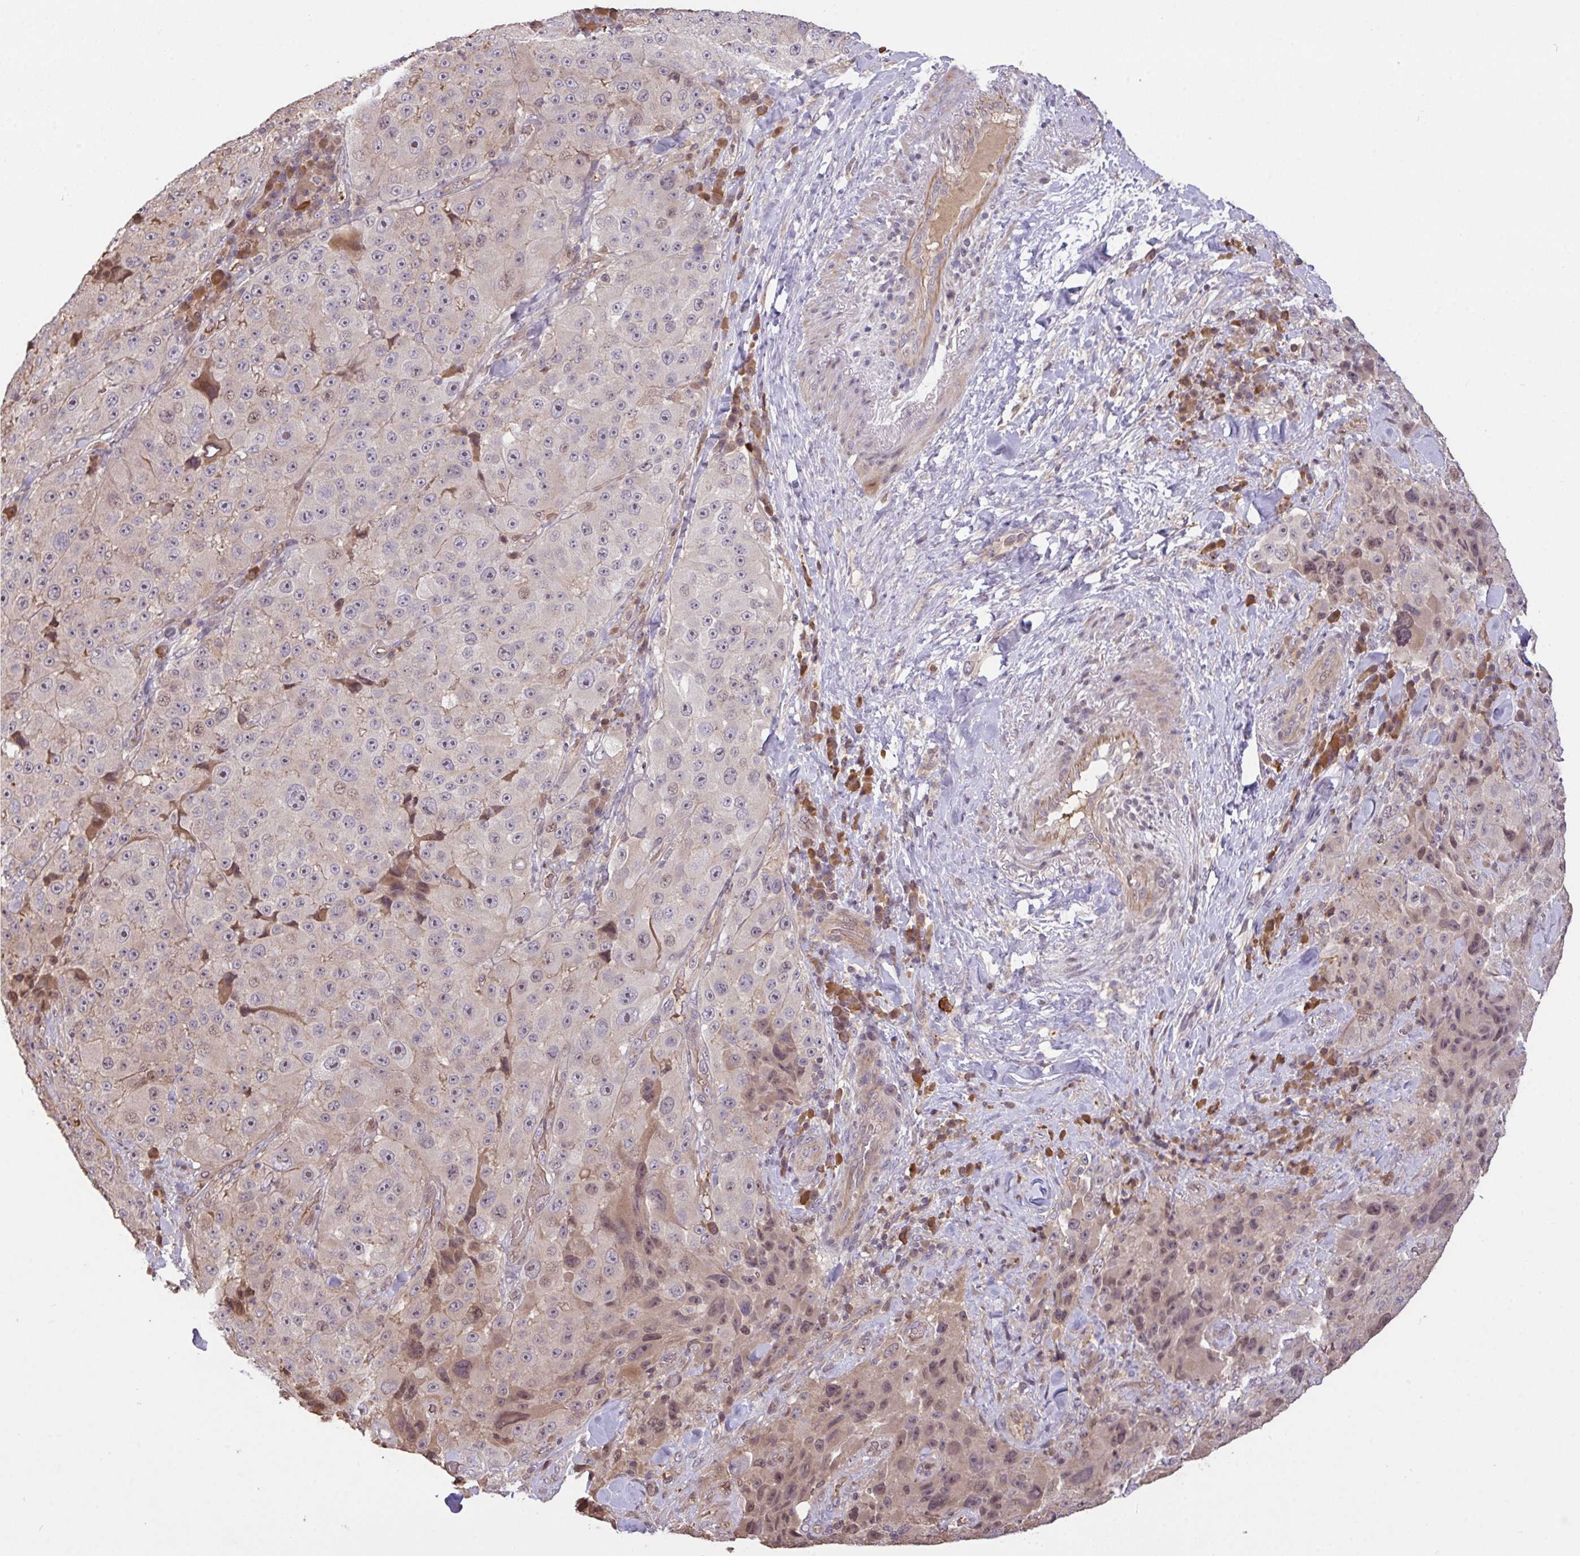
{"staining": {"intensity": "weak", "quantity": "<25%", "location": "nuclear"}, "tissue": "melanoma", "cell_type": "Tumor cells", "image_type": "cancer", "snomed": [{"axis": "morphology", "description": "Malignant melanoma, Metastatic site"}, {"axis": "topography", "description": "Lymph node"}], "caption": "Photomicrograph shows no protein expression in tumor cells of melanoma tissue.", "gene": "FCER1A", "patient": {"sex": "male", "age": 62}}